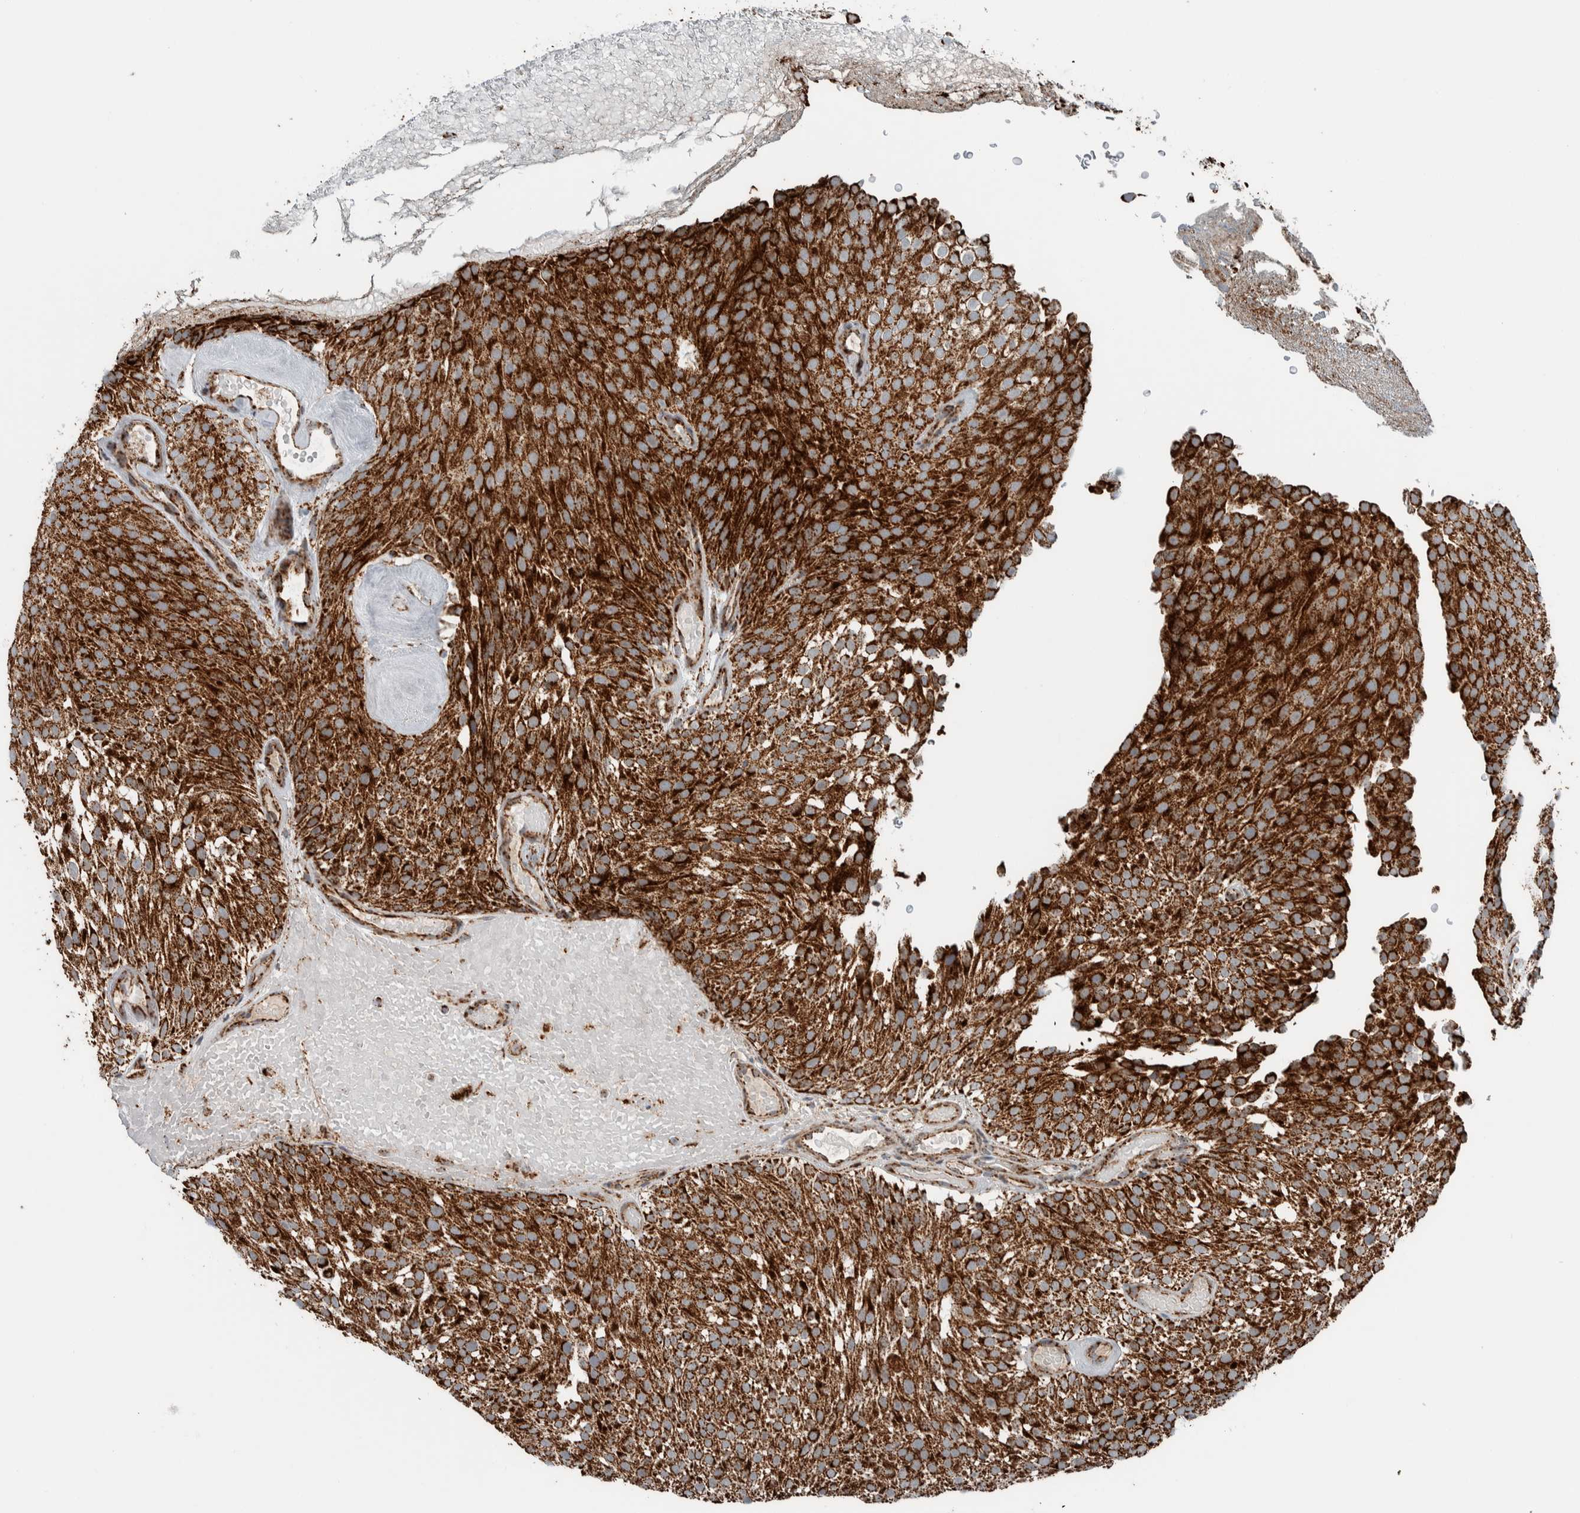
{"staining": {"intensity": "strong", "quantity": ">75%", "location": "cytoplasmic/membranous"}, "tissue": "urothelial cancer", "cell_type": "Tumor cells", "image_type": "cancer", "snomed": [{"axis": "morphology", "description": "Urothelial carcinoma, Low grade"}, {"axis": "topography", "description": "Urinary bladder"}], "caption": "Low-grade urothelial carcinoma stained with DAB IHC demonstrates high levels of strong cytoplasmic/membranous positivity in about >75% of tumor cells.", "gene": "CNTROB", "patient": {"sex": "male", "age": 78}}